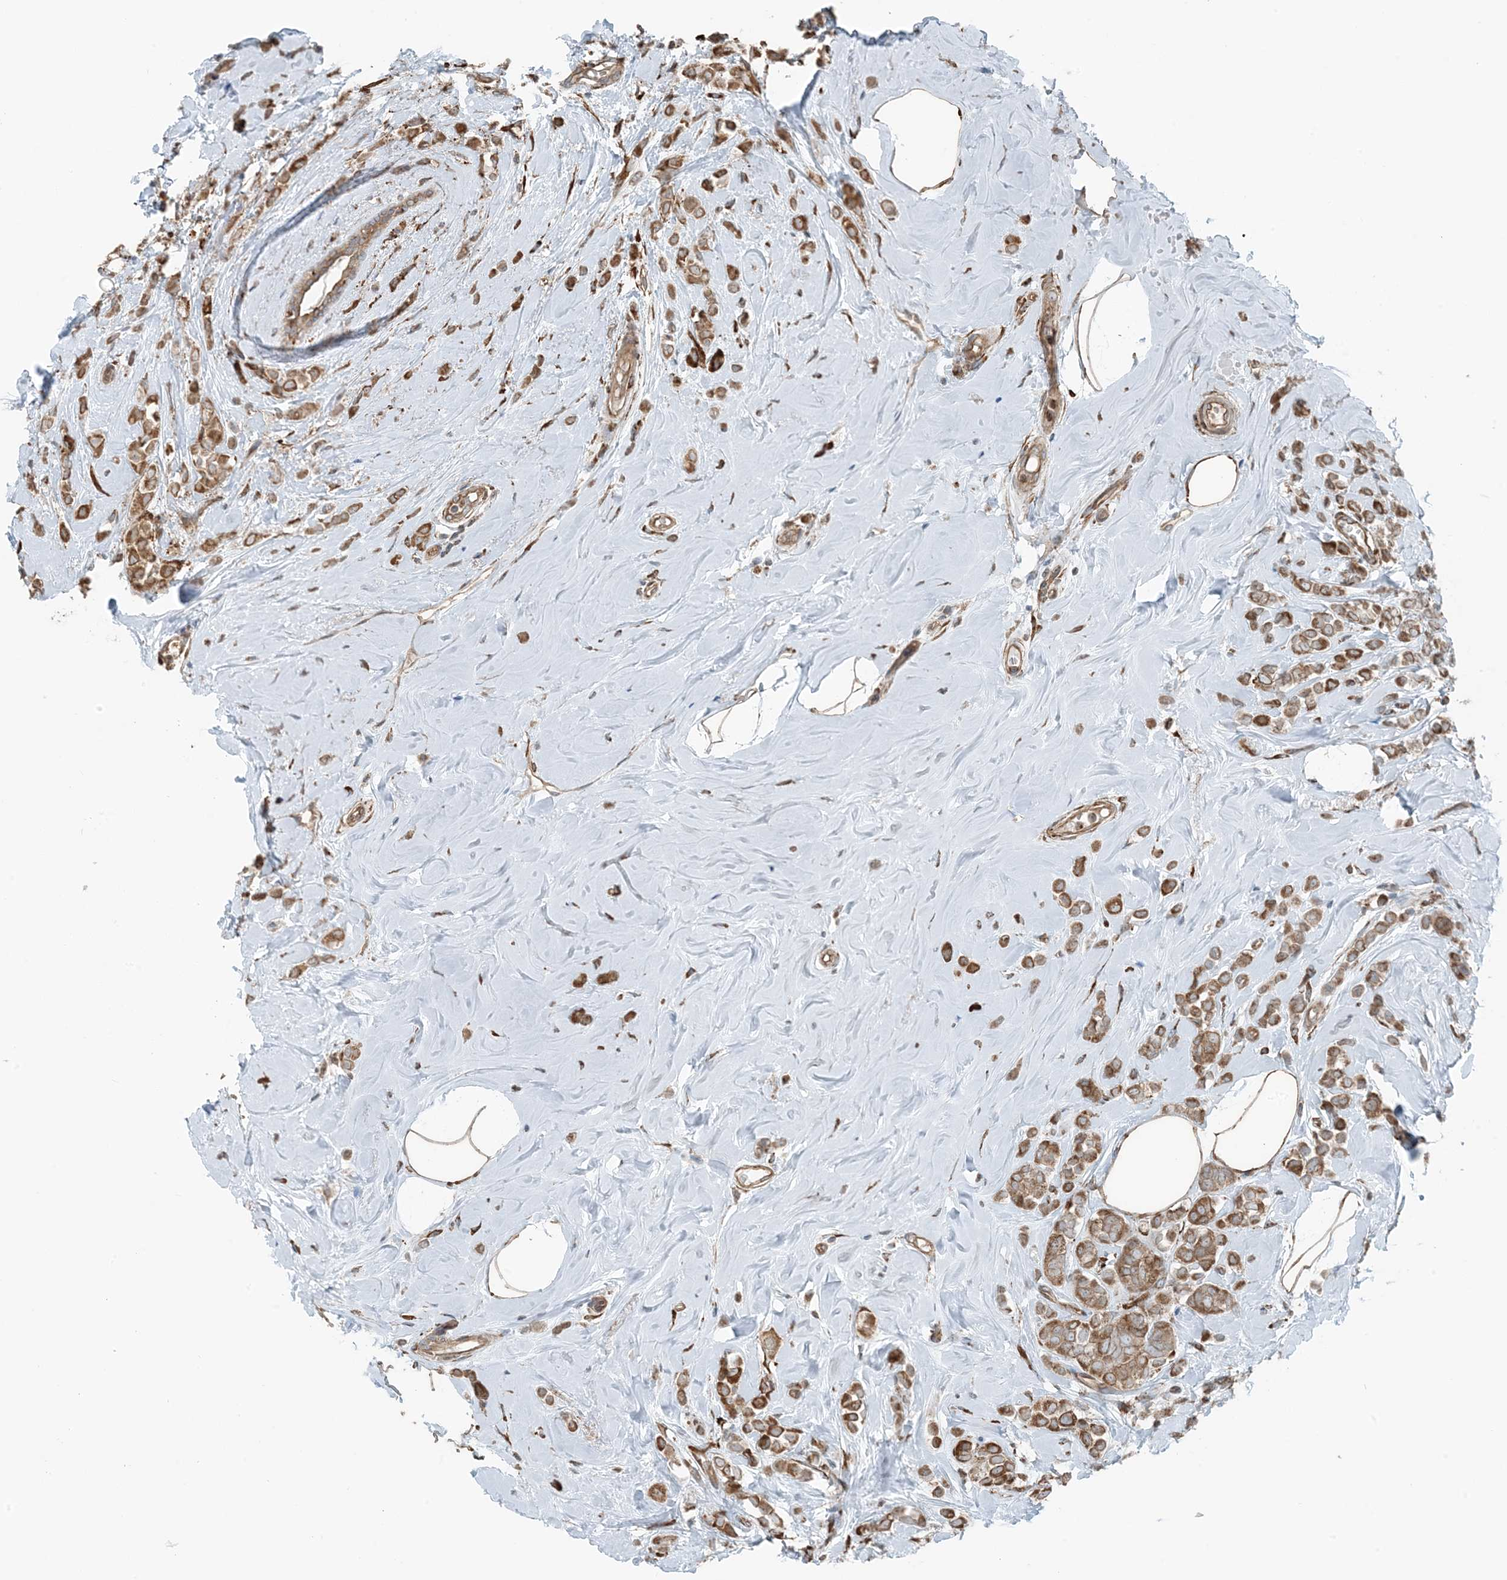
{"staining": {"intensity": "moderate", "quantity": ">75%", "location": "cytoplasmic/membranous"}, "tissue": "breast cancer", "cell_type": "Tumor cells", "image_type": "cancer", "snomed": [{"axis": "morphology", "description": "Lobular carcinoma"}, {"axis": "topography", "description": "Breast"}], "caption": "Immunohistochemical staining of human breast cancer reveals medium levels of moderate cytoplasmic/membranous staining in about >75% of tumor cells.", "gene": "CERKL", "patient": {"sex": "female", "age": 47}}